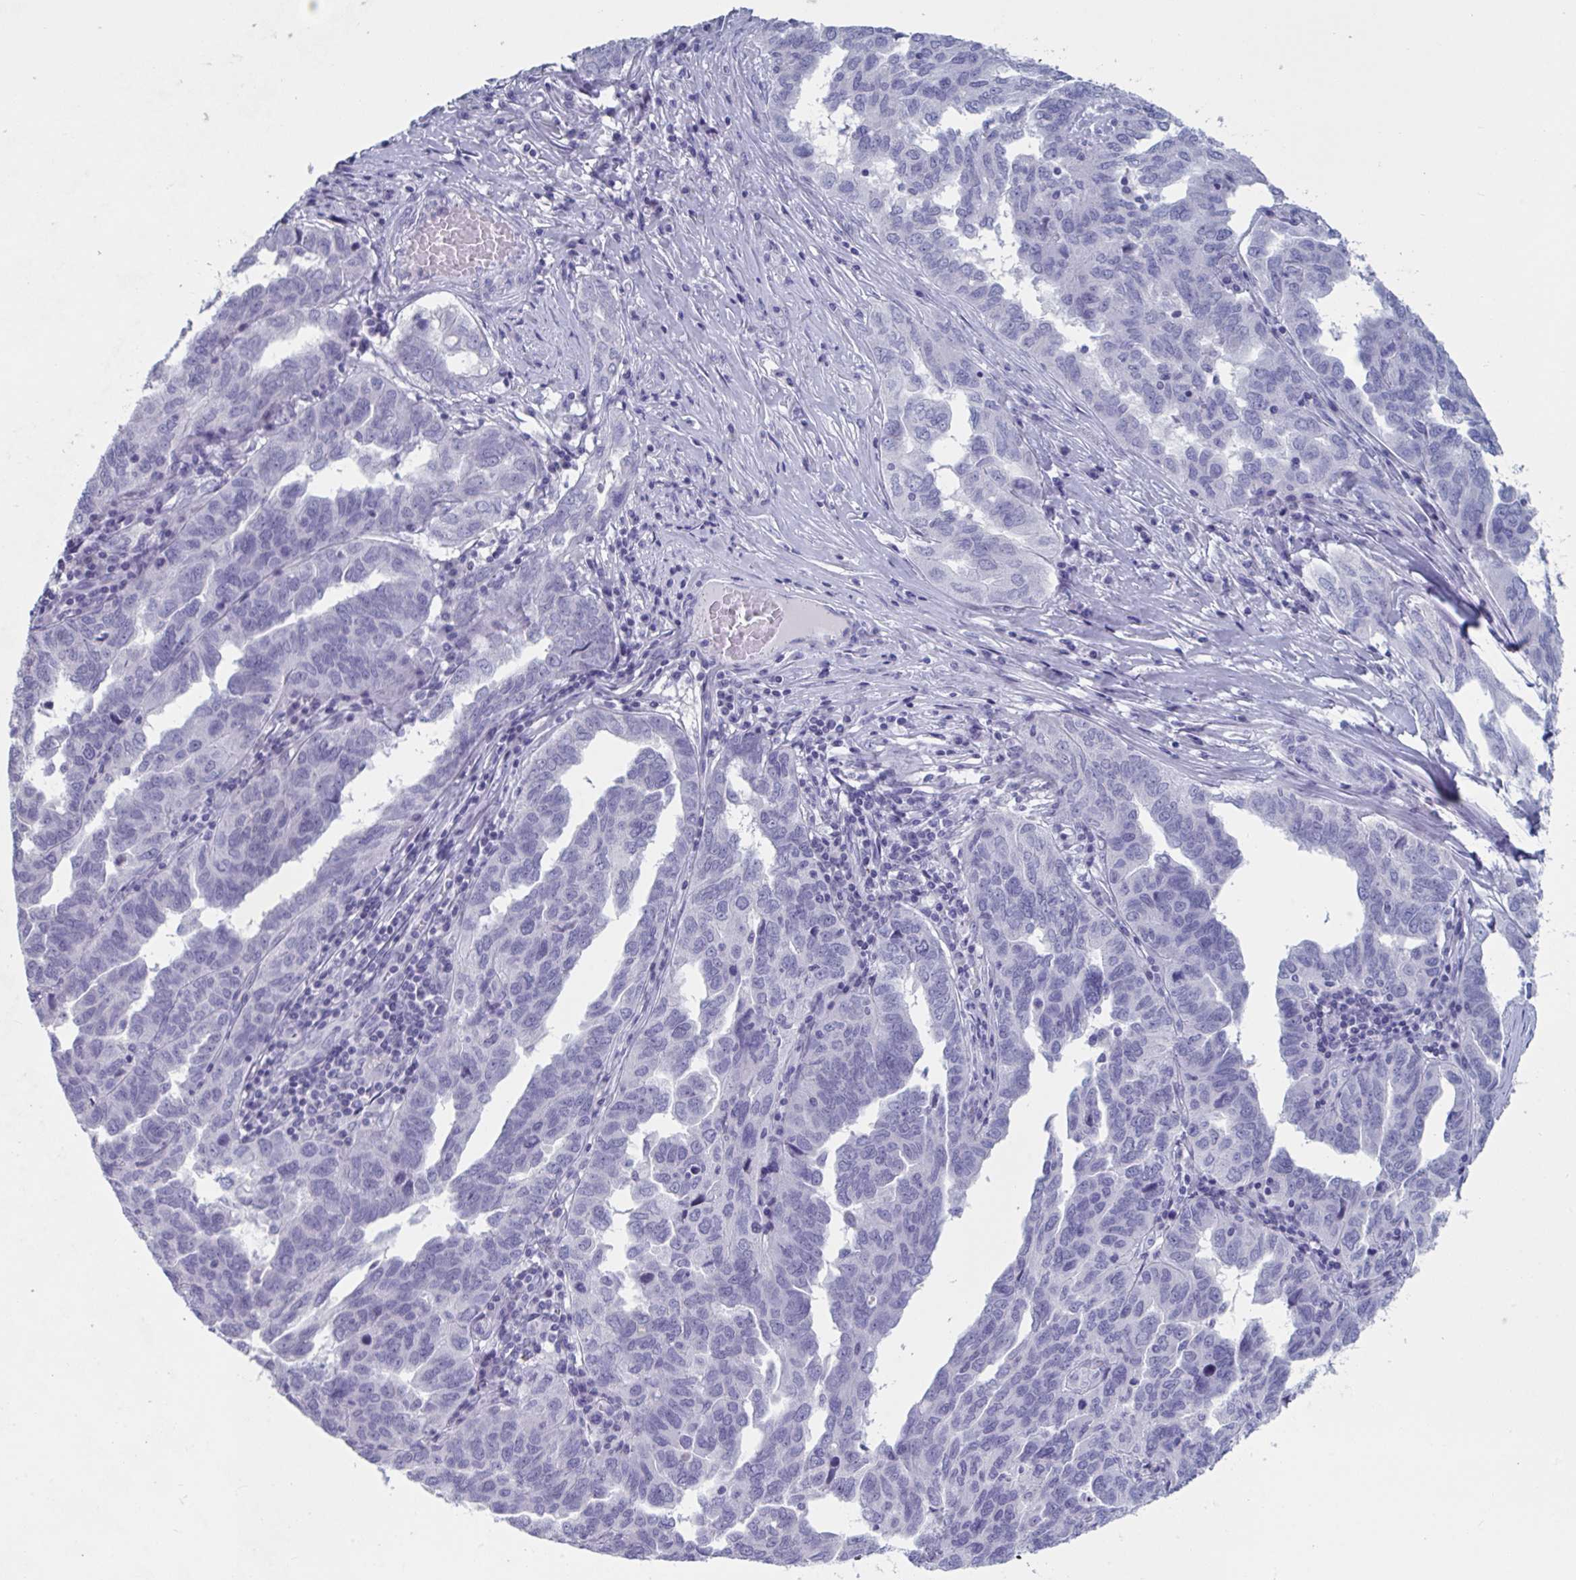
{"staining": {"intensity": "negative", "quantity": "none", "location": "none"}, "tissue": "ovarian cancer", "cell_type": "Tumor cells", "image_type": "cancer", "snomed": [{"axis": "morphology", "description": "Cystadenocarcinoma, serous, NOS"}, {"axis": "topography", "description": "Ovary"}], "caption": "The histopathology image demonstrates no staining of tumor cells in ovarian cancer (serous cystadenocarcinoma).", "gene": "NDUFC2", "patient": {"sex": "female", "age": 64}}